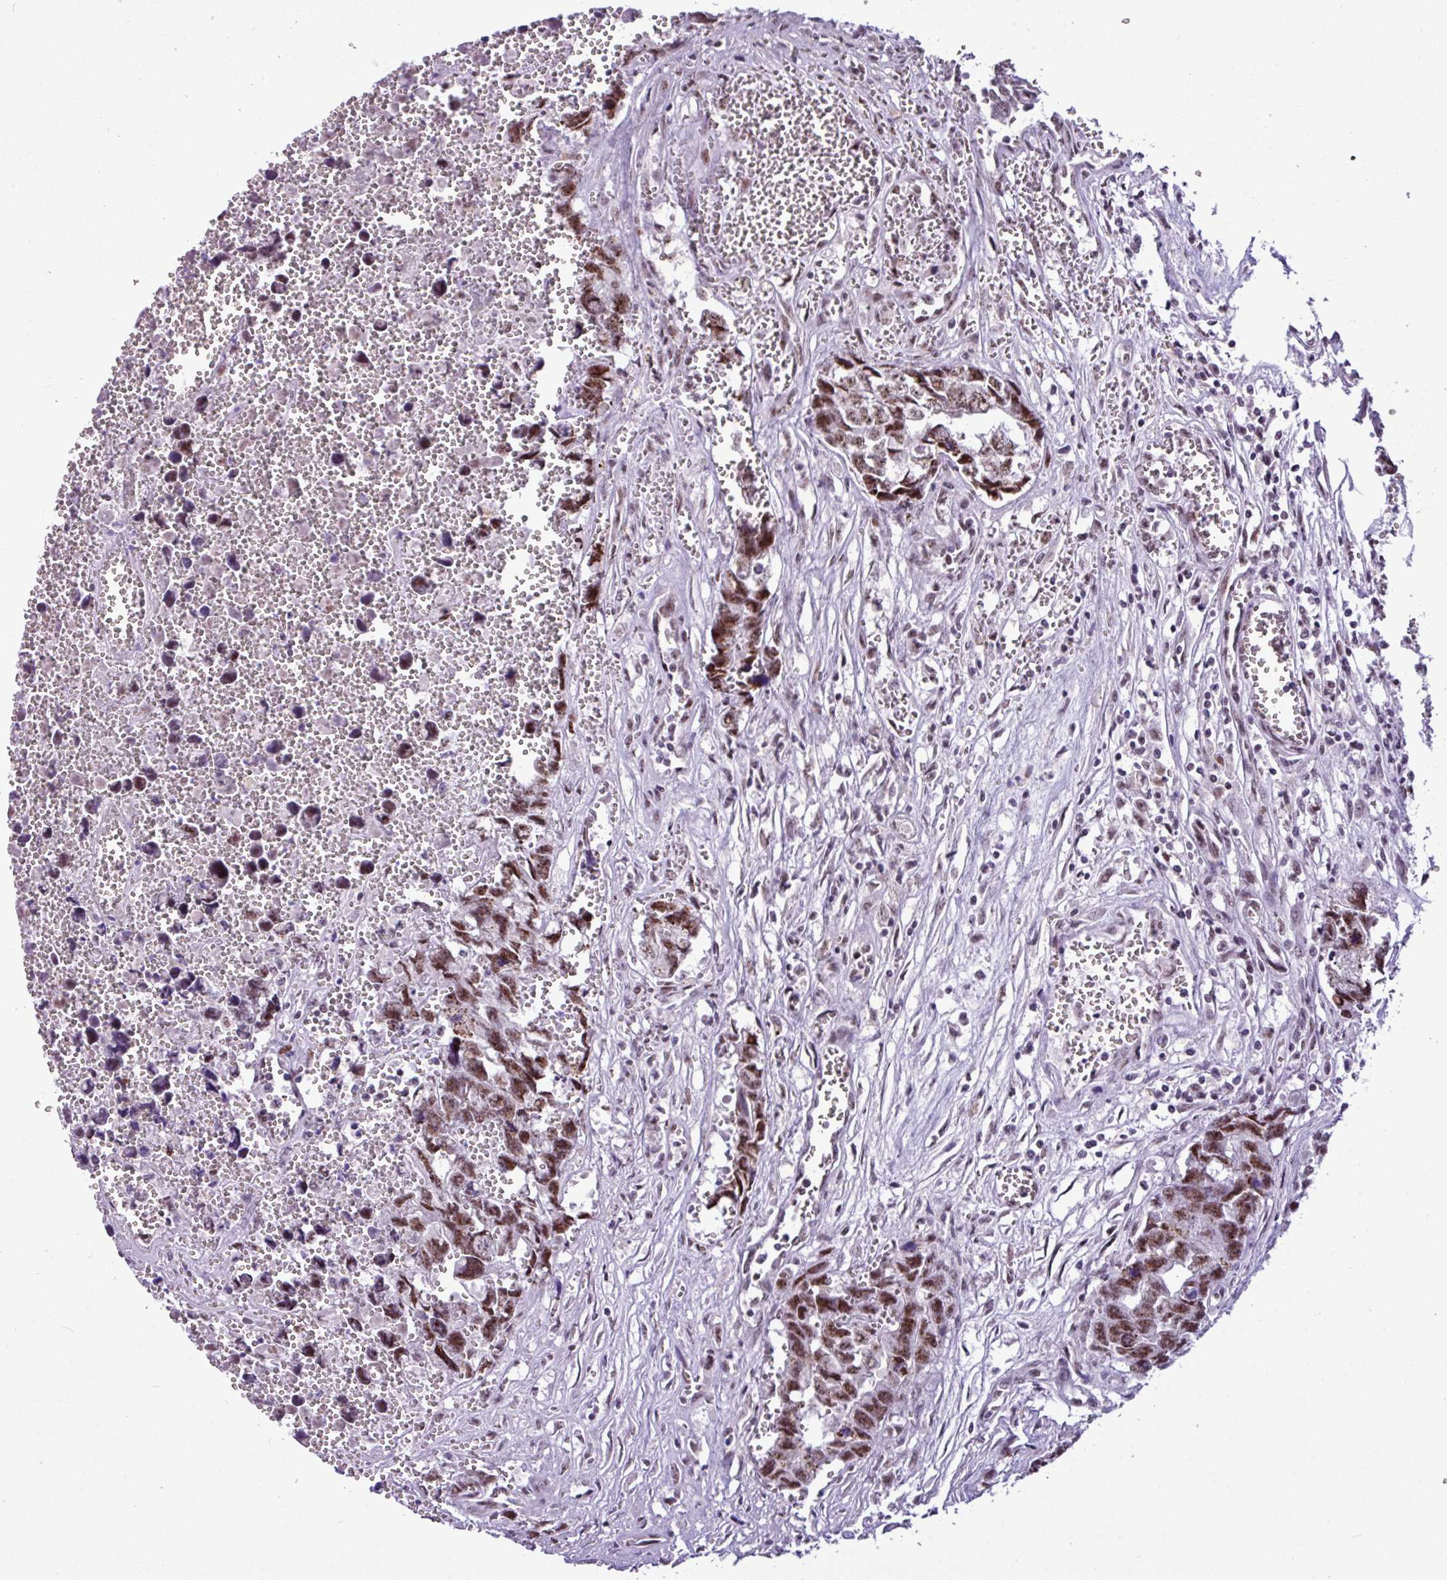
{"staining": {"intensity": "moderate", "quantity": ">75%", "location": "nuclear"}, "tissue": "testis cancer", "cell_type": "Tumor cells", "image_type": "cancer", "snomed": [{"axis": "morphology", "description": "Carcinoma, Embryonal, NOS"}, {"axis": "topography", "description": "Testis"}], "caption": "Moderate nuclear expression is appreciated in about >75% of tumor cells in embryonal carcinoma (testis).", "gene": "UTP18", "patient": {"sex": "male", "age": 31}}